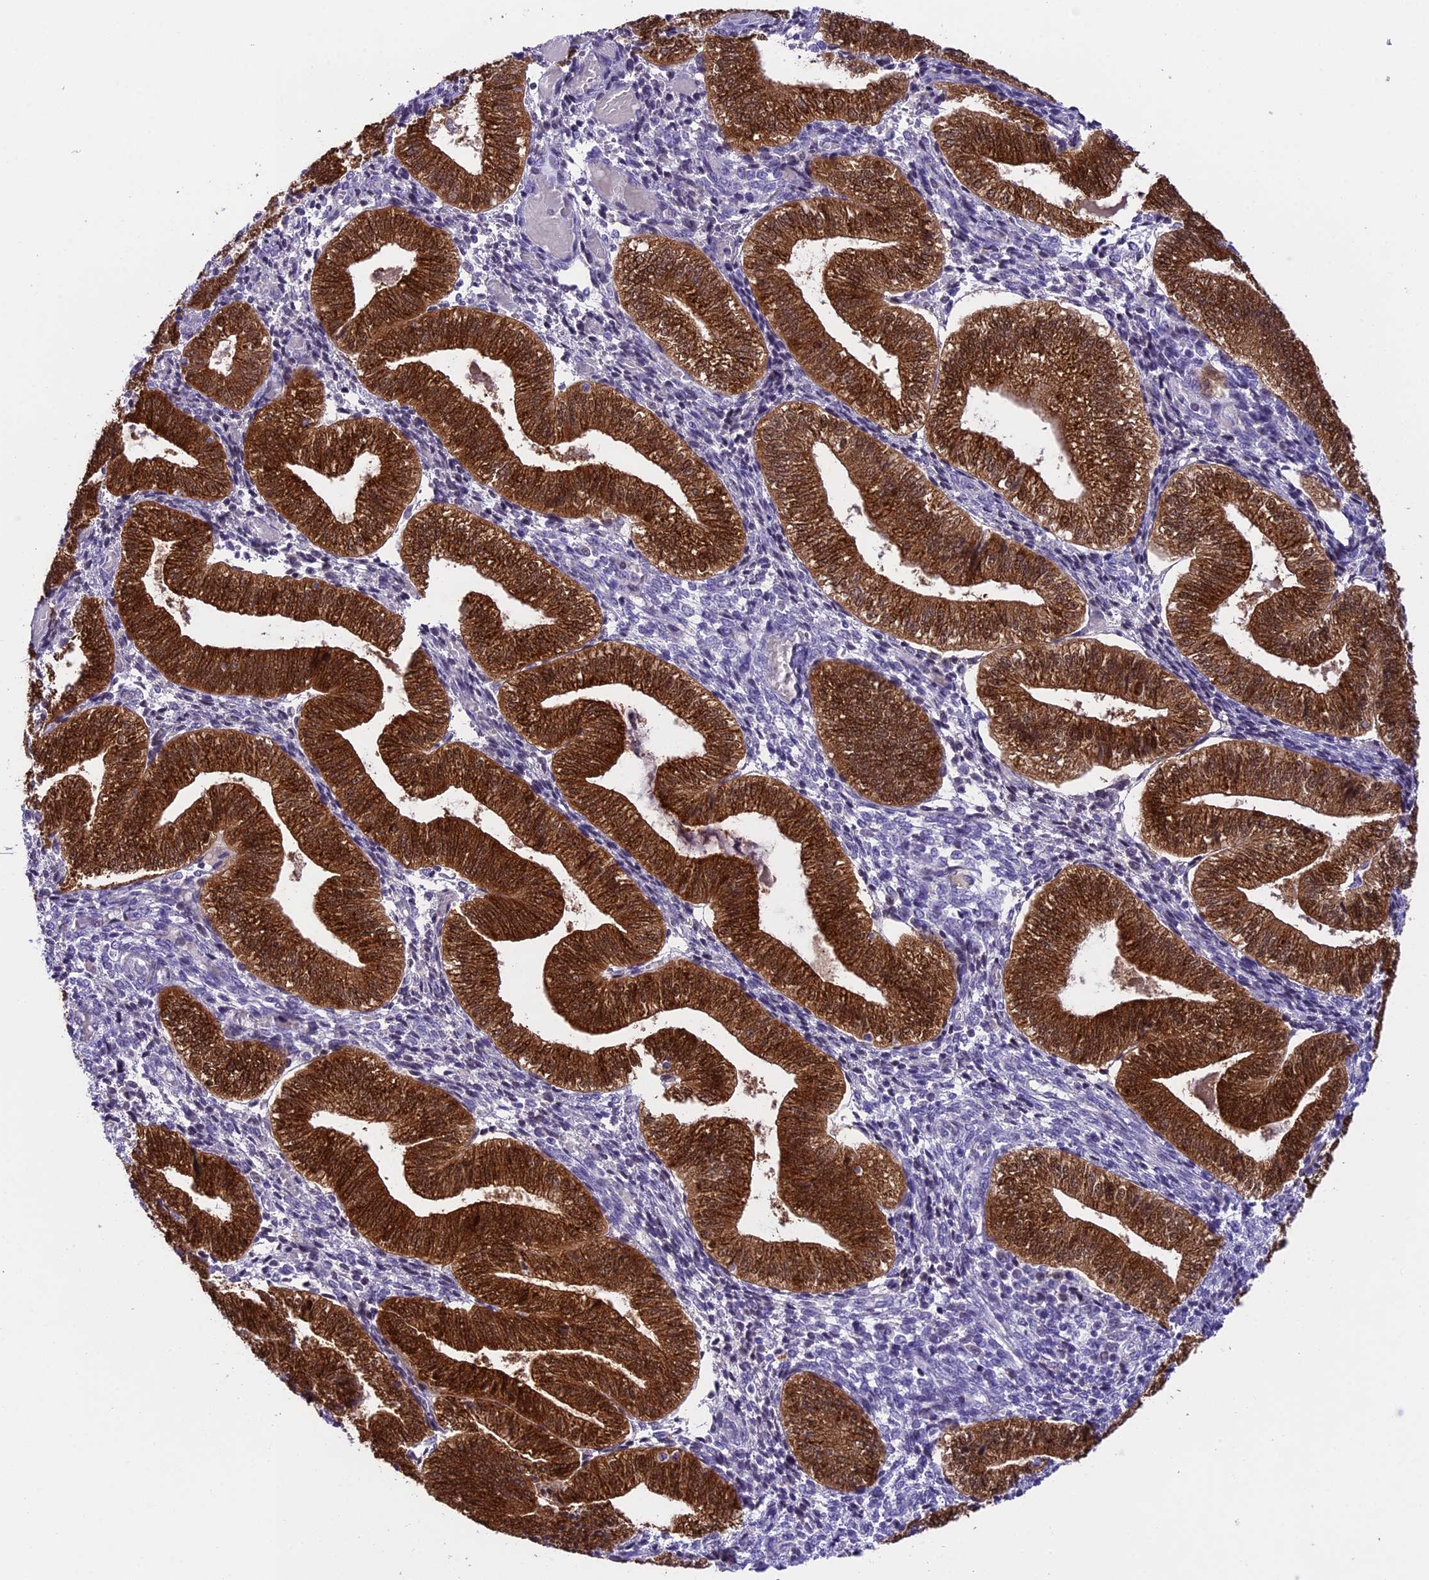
{"staining": {"intensity": "negative", "quantity": "none", "location": "none"}, "tissue": "endometrium", "cell_type": "Cells in endometrial stroma", "image_type": "normal", "snomed": [{"axis": "morphology", "description": "Normal tissue, NOS"}, {"axis": "topography", "description": "Endometrium"}], "caption": "There is no significant expression in cells in endometrial stroma of endometrium. Nuclei are stained in blue.", "gene": "PRR15", "patient": {"sex": "female", "age": 34}}